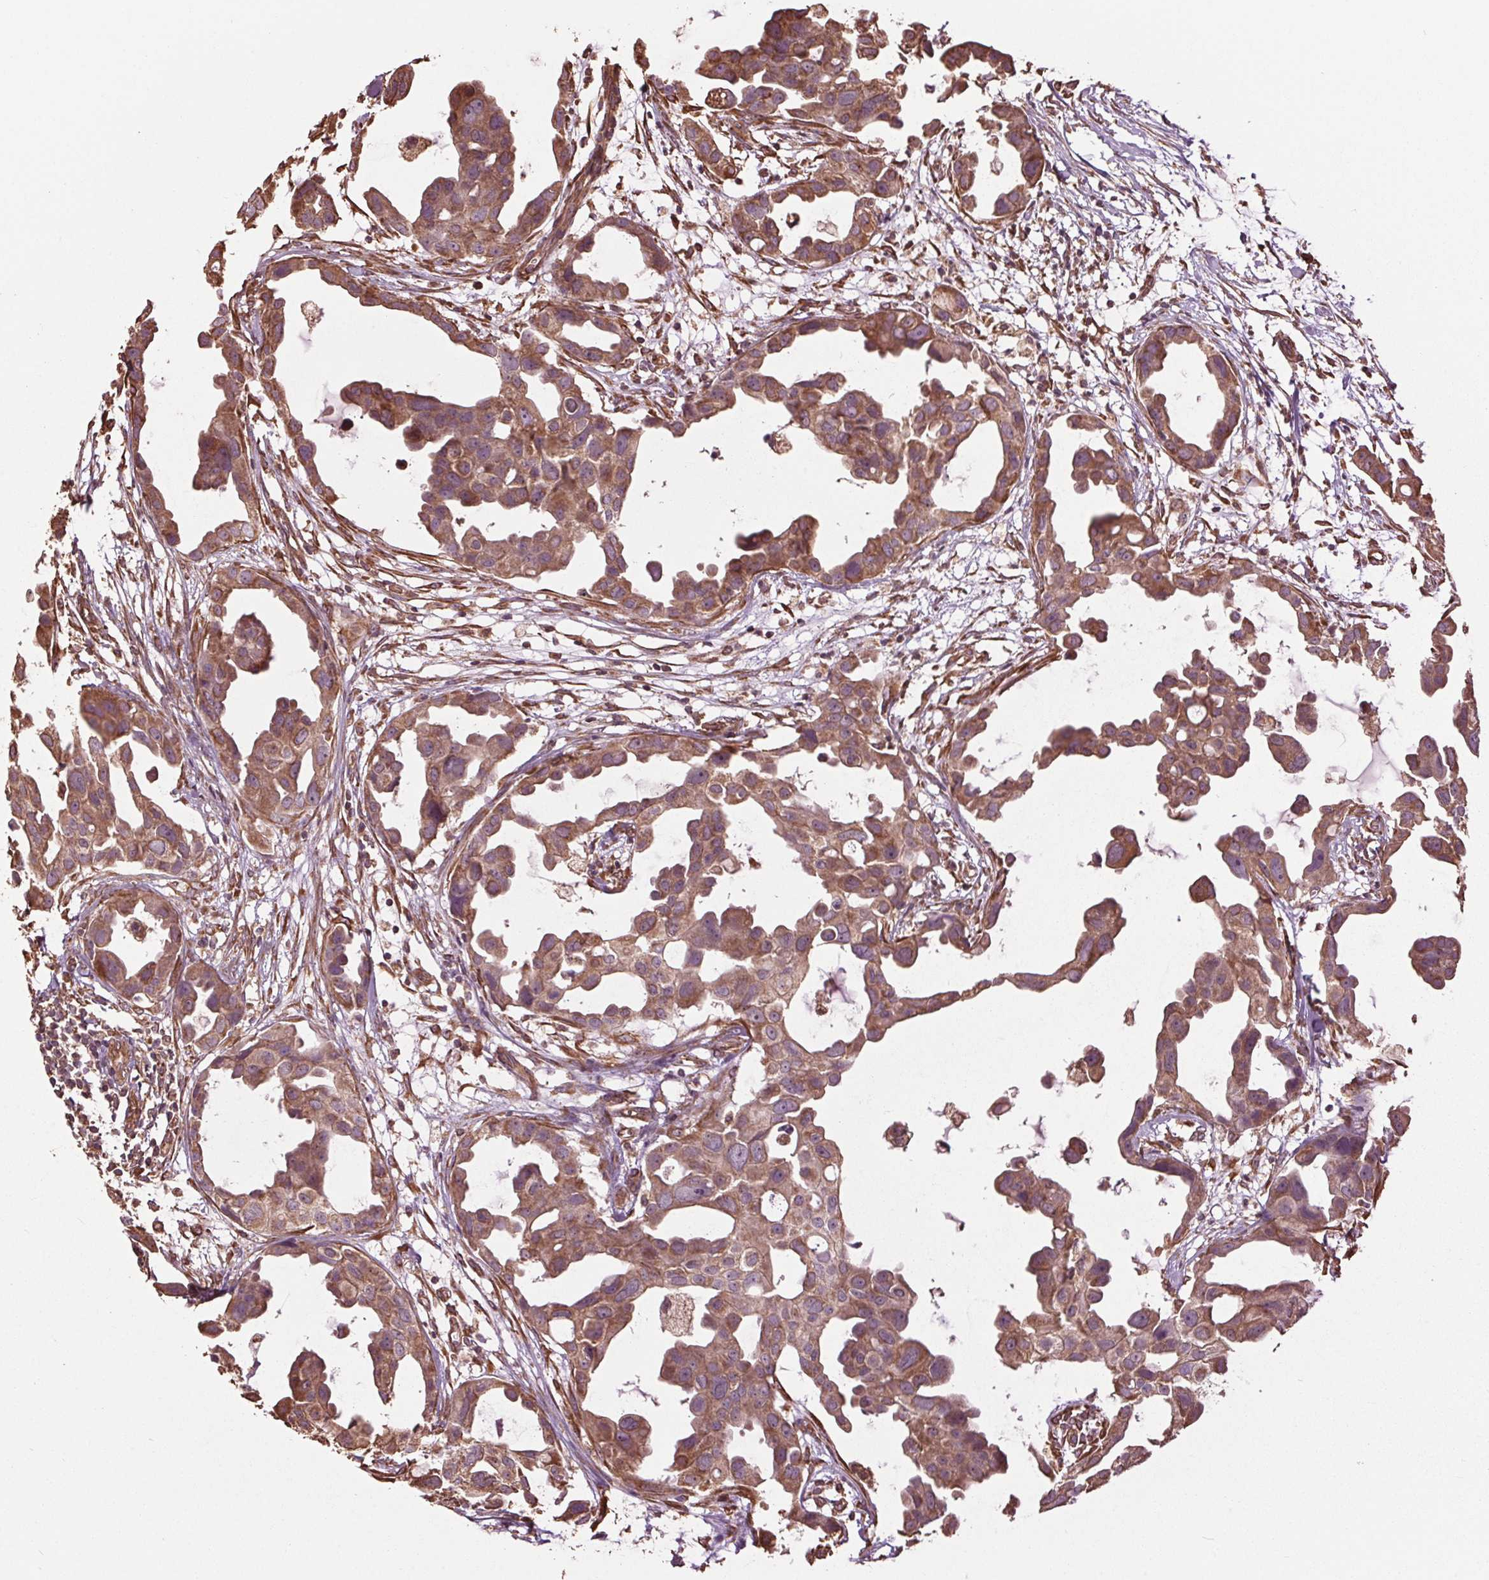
{"staining": {"intensity": "moderate", "quantity": ">75%", "location": "cytoplasmic/membranous"}, "tissue": "breast cancer", "cell_type": "Tumor cells", "image_type": "cancer", "snomed": [{"axis": "morphology", "description": "Duct carcinoma"}, {"axis": "topography", "description": "Breast"}], "caption": "Moderate cytoplasmic/membranous positivity is identified in about >75% of tumor cells in breast invasive ductal carcinoma.", "gene": "RNPEP", "patient": {"sex": "female", "age": 38}}